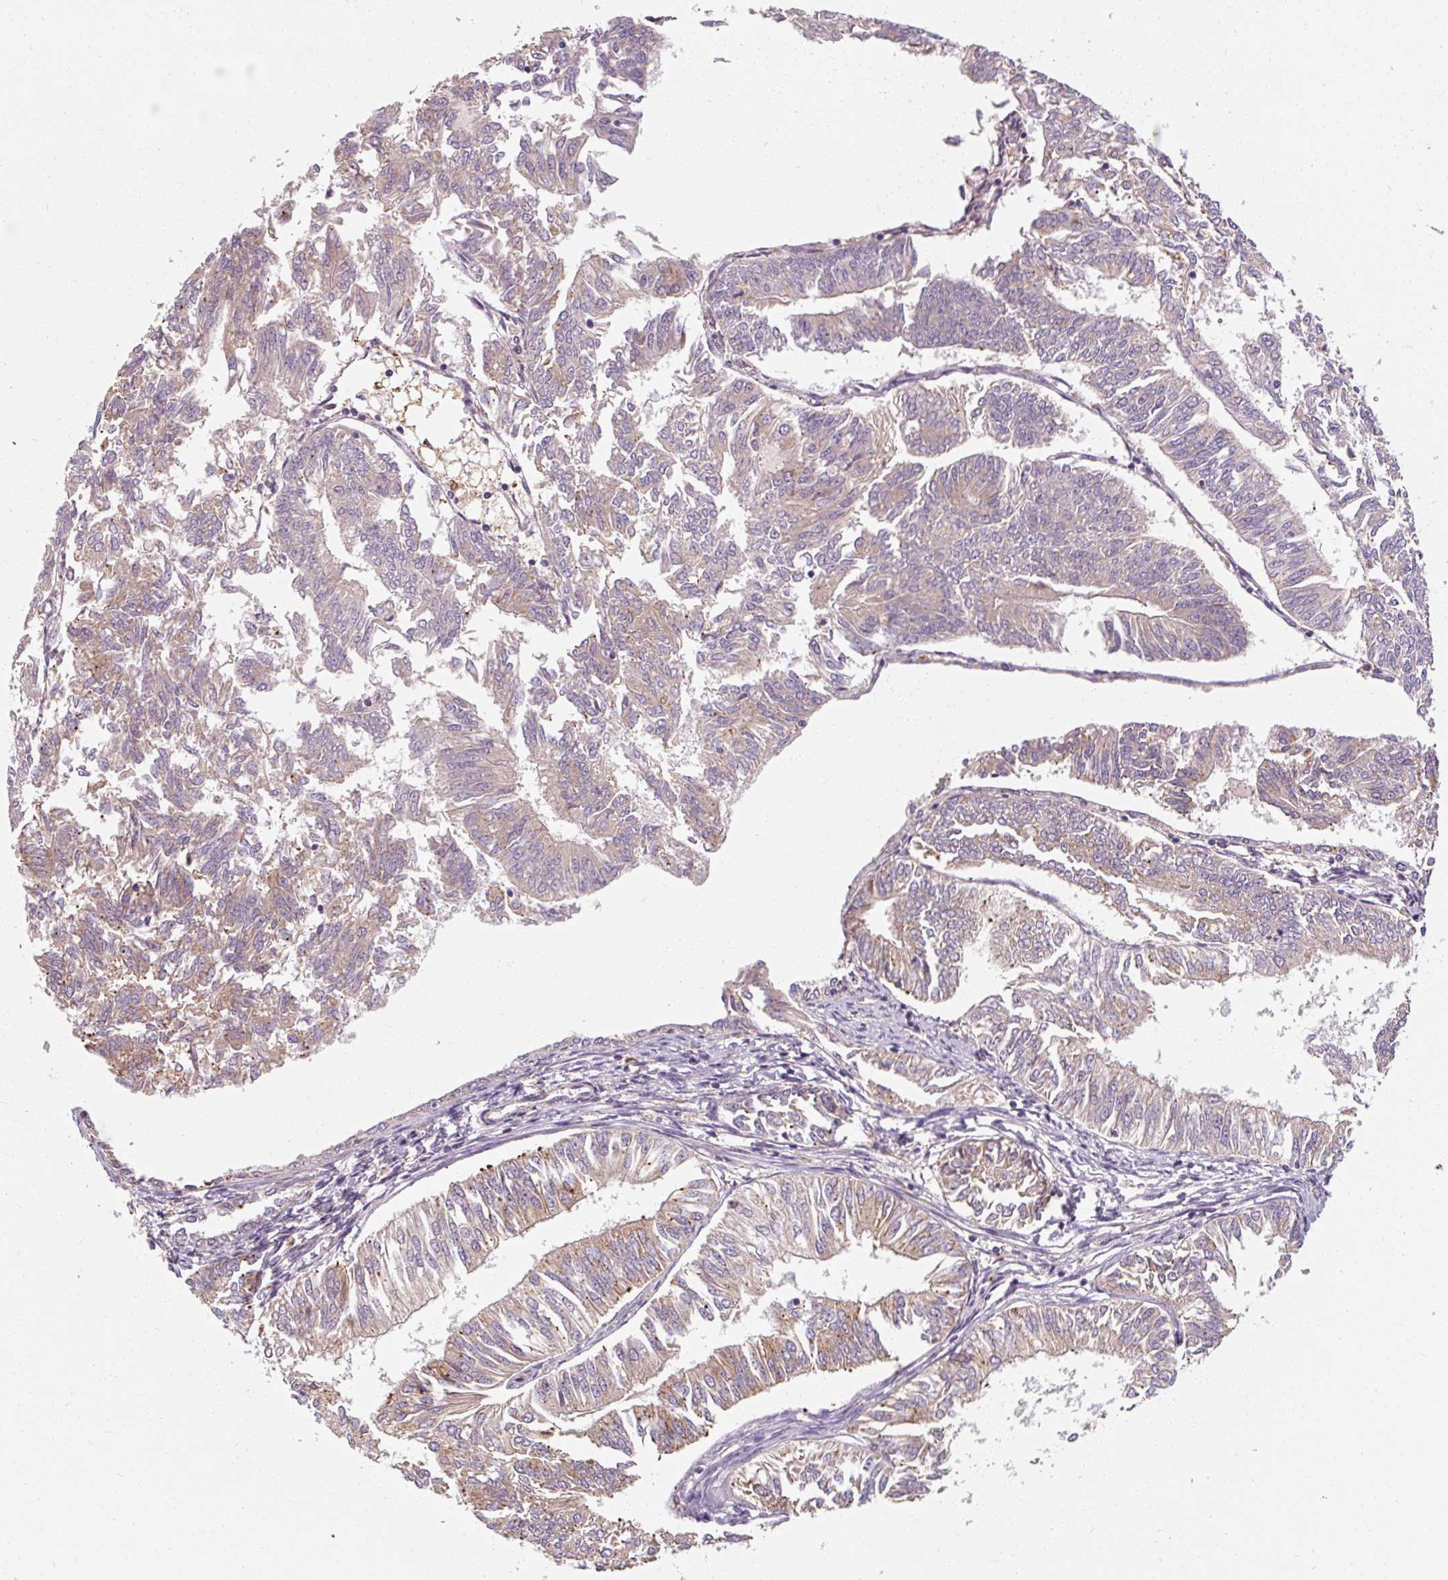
{"staining": {"intensity": "weak", "quantity": "25%-75%", "location": "cytoplasmic/membranous"}, "tissue": "endometrial cancer", "cell_type": "Tumor cells", "image_type": "cancer", "snomed": [{"axis": "morphology", "description": "Adenocarcinoma, NOS"}, {"axis": "topography", "description": "Endometrium"}], "caption": "Human endometrial cancer stained with a brown dye exhibits weak cytoplasmic/membranous positive positivity in about 25%-75% of tumor cells.", "gene": "TBC1D4", "patient": {"sex": "female", "age": 58}}